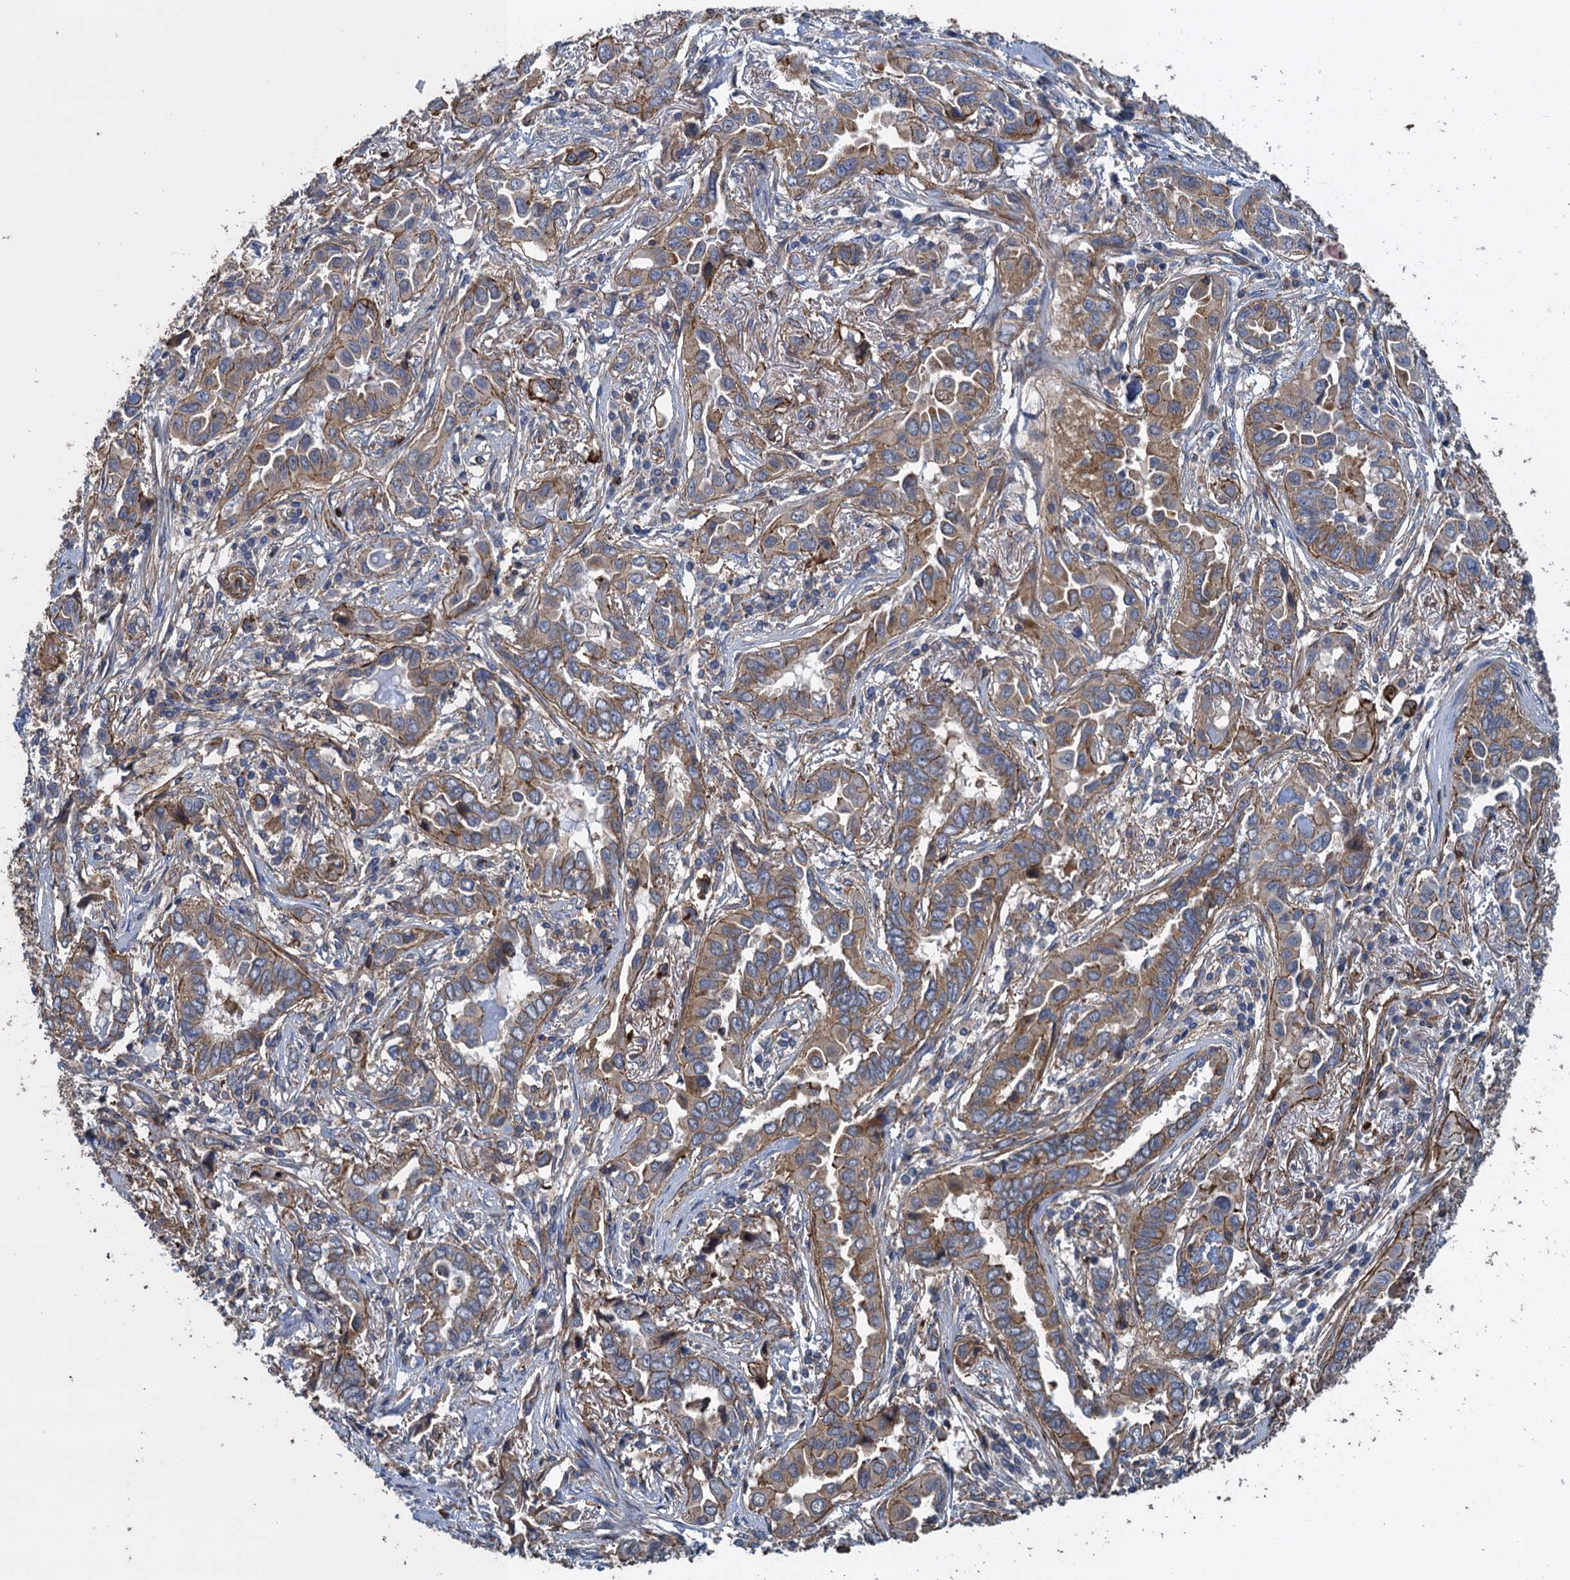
{"staining": {"intensity": "moderate", "quantity": ">75%", "location": "cytoplasmic/membranous"}, "tissue": "lung cancer", "cell_type": "Tumor cells", "image_type": "cancer", "snomed": [{"axis": "morphology", "description": "Adenocarcinoma, NOS"}, {"axis": "topography", "description": "Lung"}], "caption": "Tumor cells exhibit moderate cytoplasmic/membranous positivity in approximately >75% of cells in lung cancer (adenocarcinoma).", "gene": "PROSER2", "patient": {"sex": "female", "age": 76}}